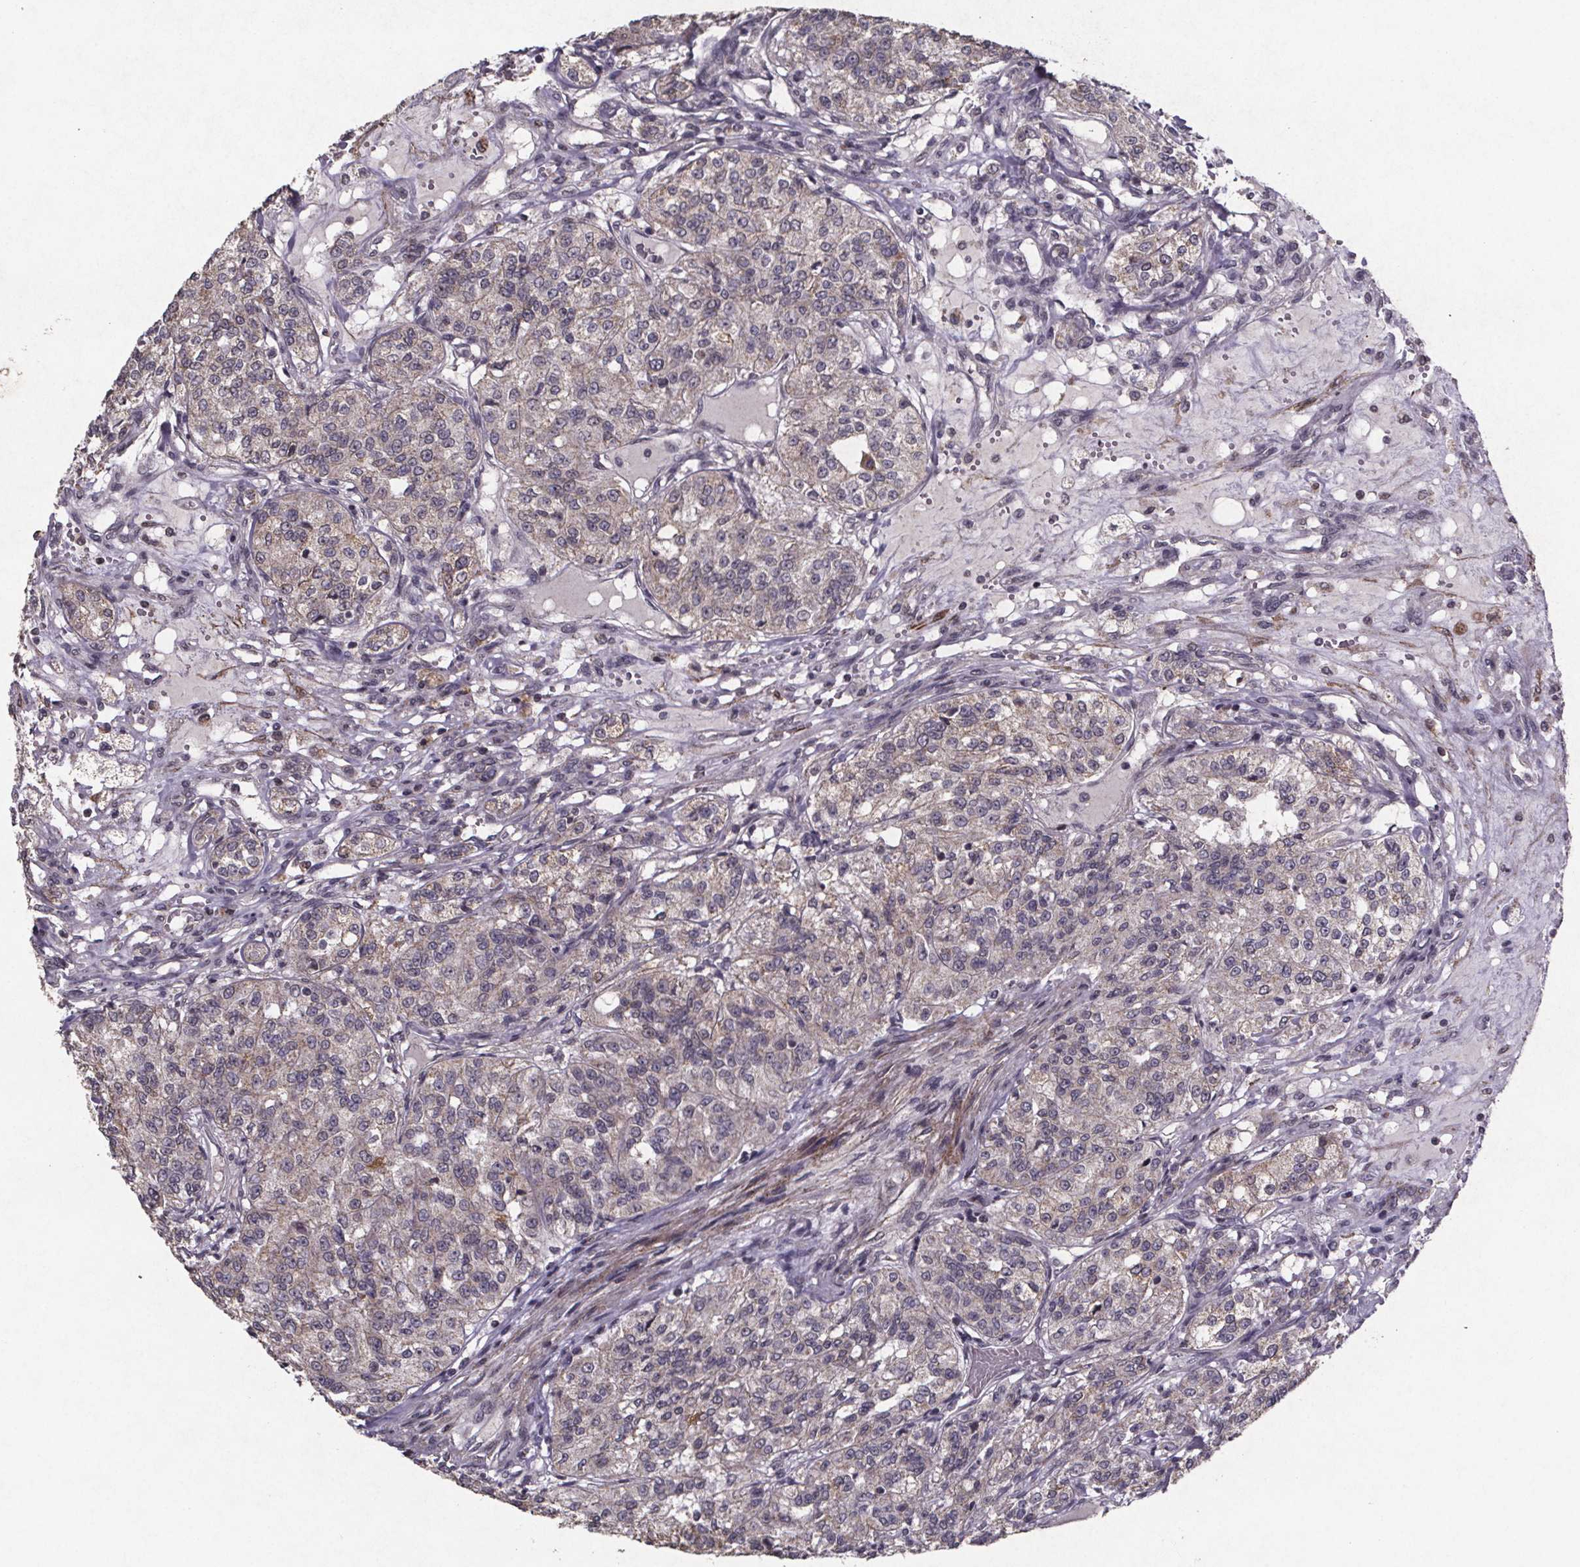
{"staining": {"intensity": "weak", "quantity": "<25%", "location": "cytoplasmic/membranous"}, "tissue": "renal cancer", "cell_type": "Tumor cells", "image_type": "cancer", "snomed": [{"axis": "morphology", "description": "Adenocarcinoma, NOS"}, {"axis": "topography", "description": "Kidney"}], "caption": "A photomicrograph of renal adenocarcinoma stained for a protein shows no brown staining in tumor cells. Nuclei are stained in blue.", "gene": "PALLD", "patient": {"sex": "female", "age": 63}}